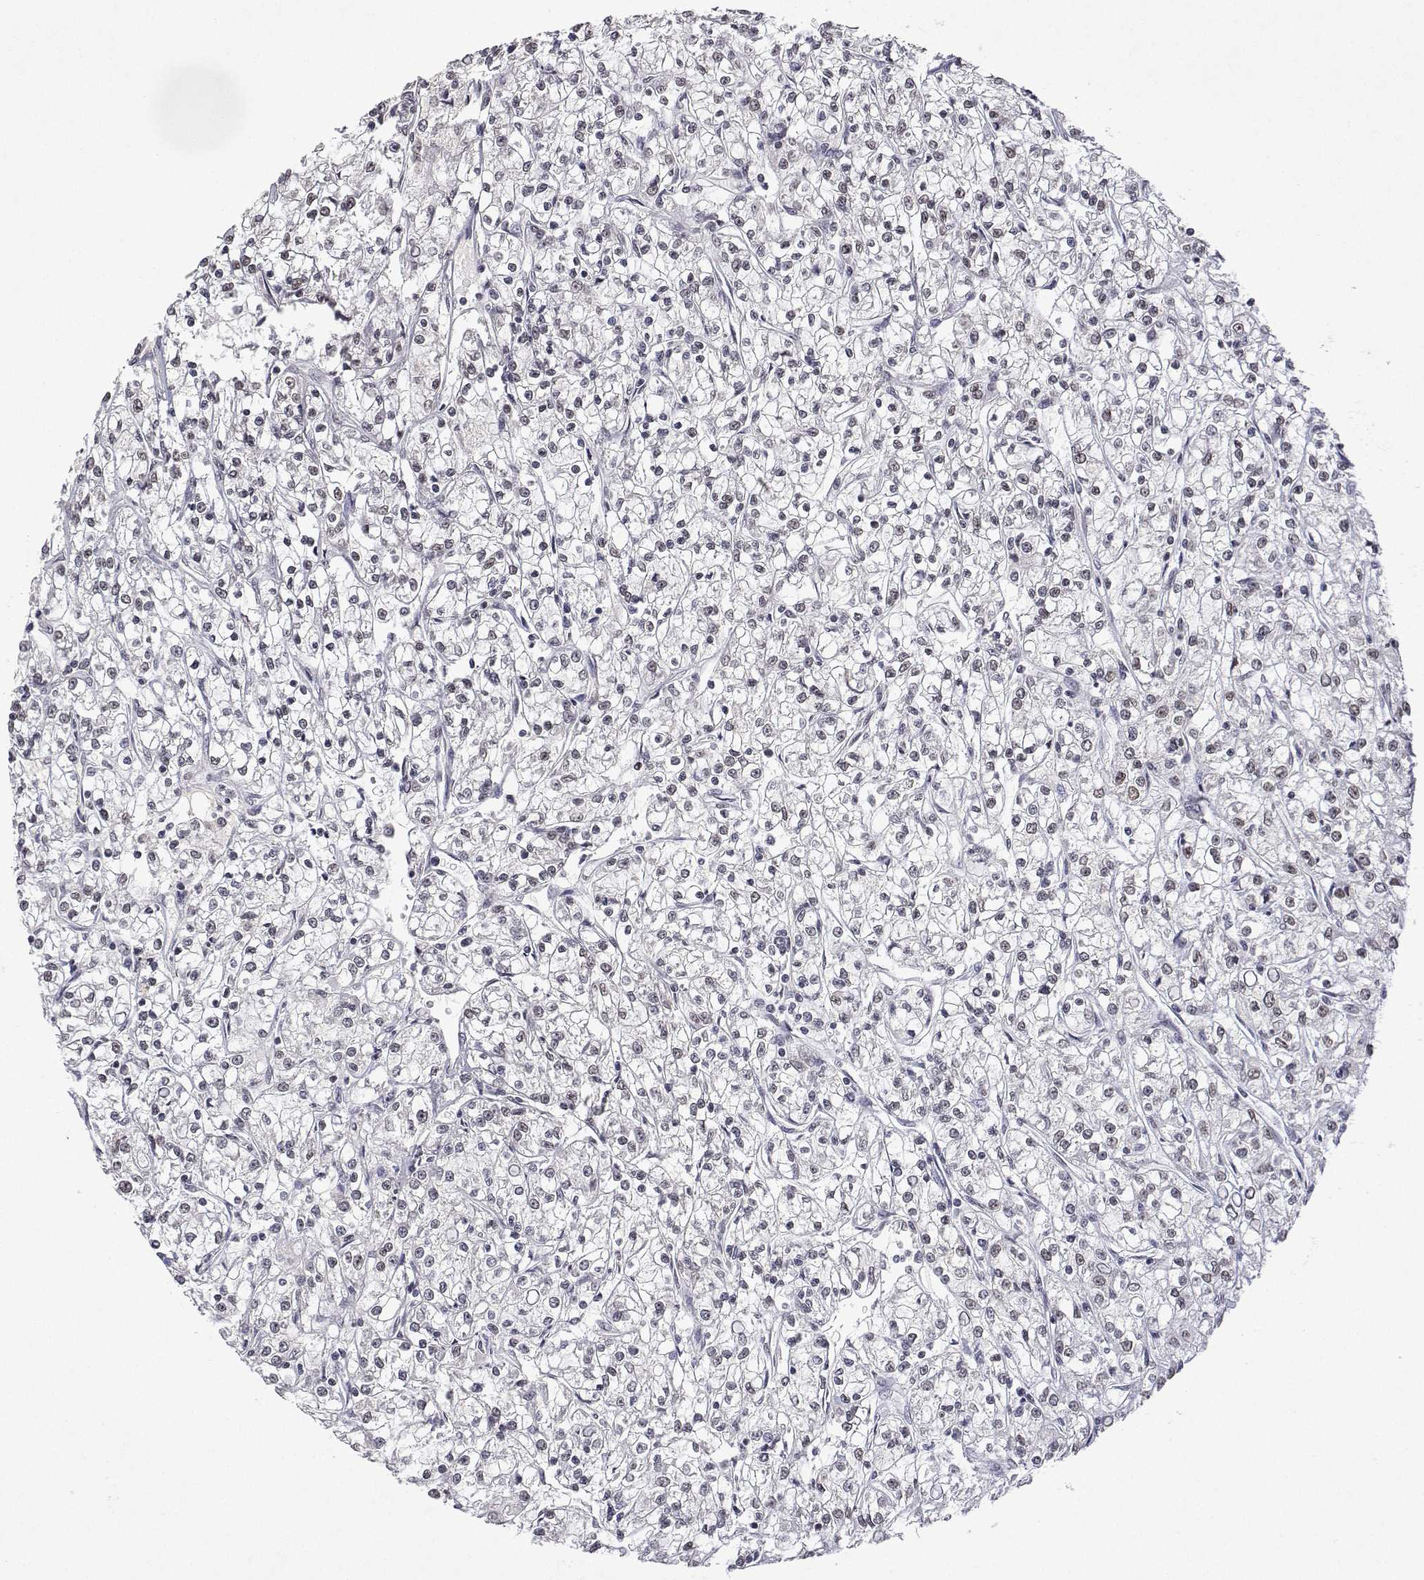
{"staining": {"intensity": "negative", "quantity": "none", "location": "none"}, "tissue": "renal cancer", "cell_type": "Tumor cells", "image_type": "cancer", "snomed": [{"axis": "morphology", "description": "Adenocarcinoma, NOS"}, {"axis": "topography", "description": "Kidney"}], "caption": "Human renal cancer stained for a protein using IHC reveals no staining in tumor cells.", "gene": "XPC", "patient": {"sex": "female", "age": 59}}